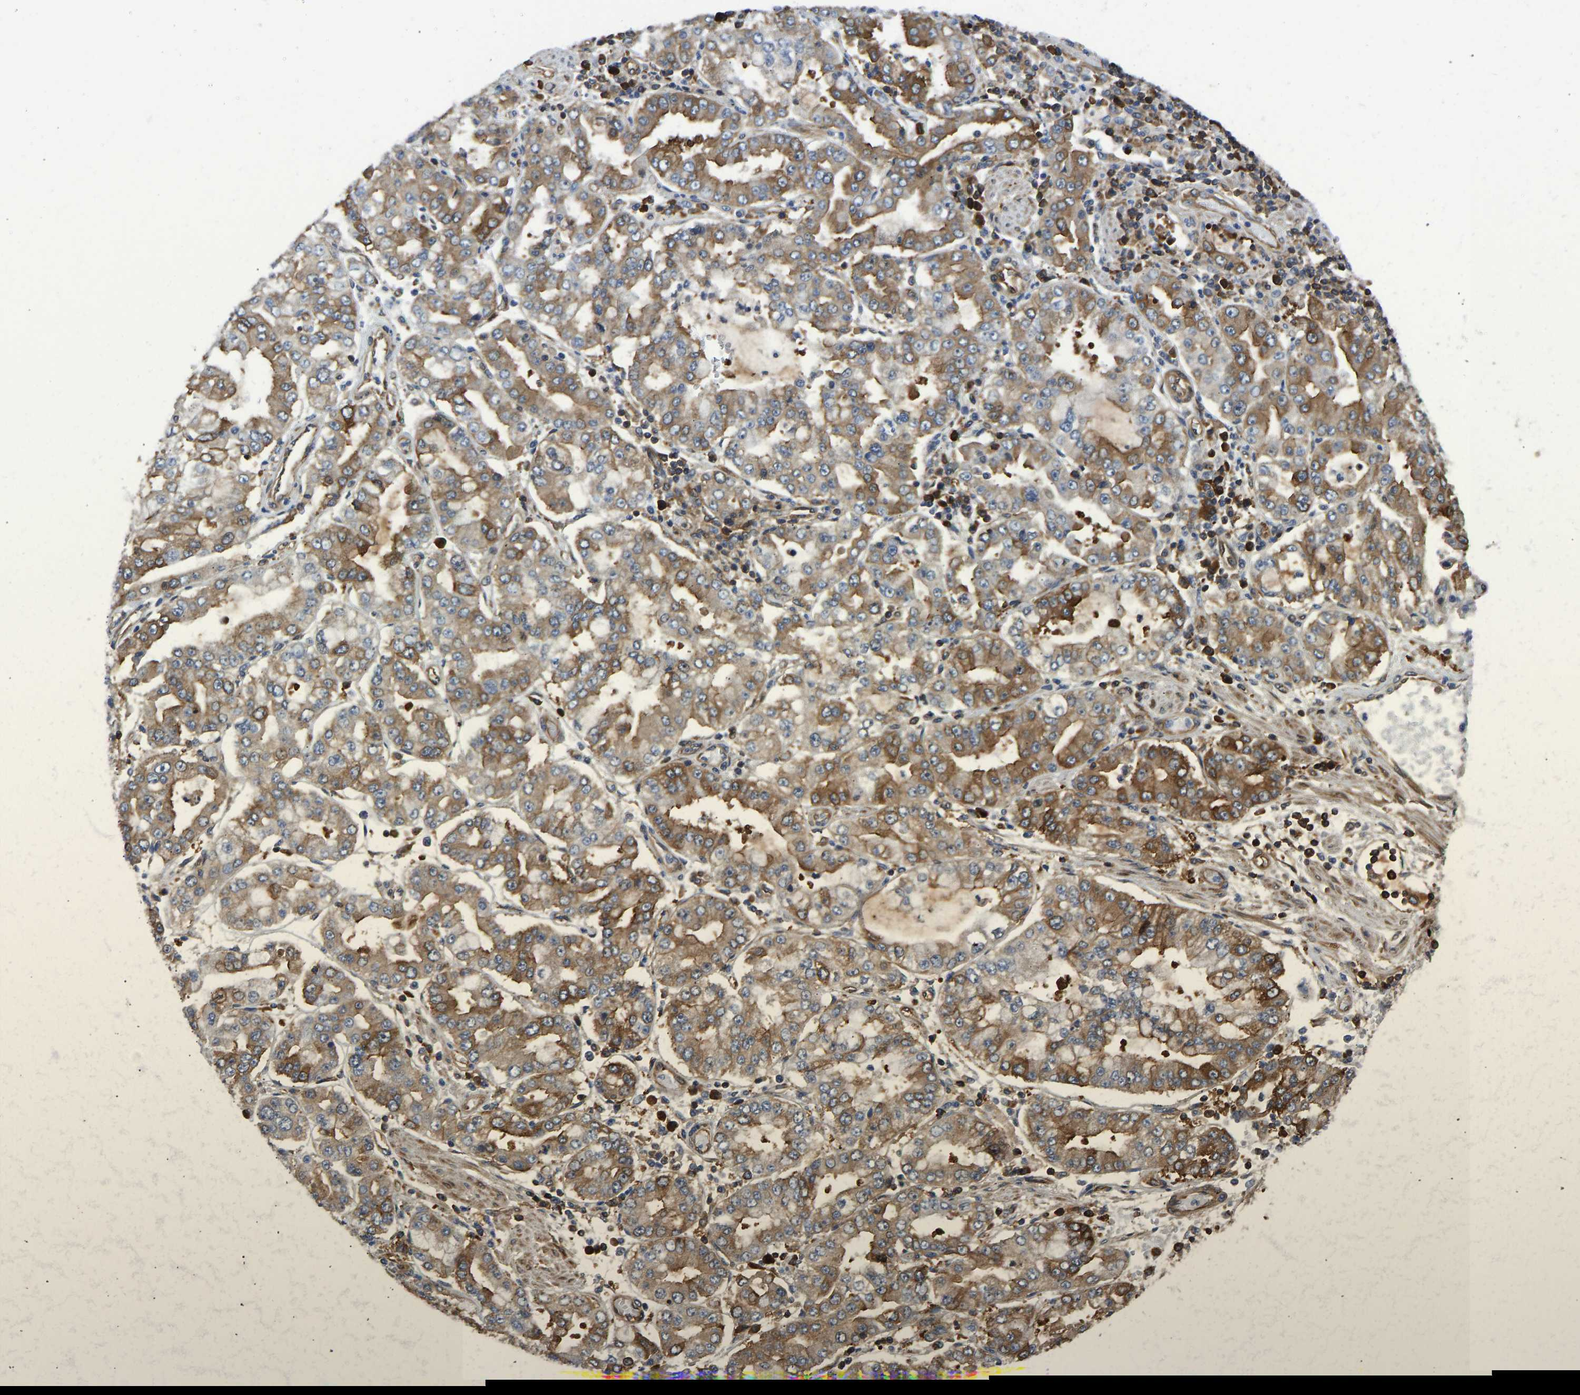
{"staining": {"intensity": "moderate", "quantity": ">75%", "location": "cytoplasmic/membranous"}, "tissue": "stomach cancer", "cell_type": "Tumor cells", "image_type": "cancer", "snomed": [{"axis": "morphology", "description": "Adenocarcinoma, NOS"}, {"axis": "topography", "description": "Stomach"}], "caption": "Immunohistochemical staining of human stomach adenocarcinoma demonstrates medium levels of moderate cytoplasmic/membranous expression in approximately >75% of tumor cells.", "gene": "RASGRF2", "patient": {"sex": "male", "age": 76}}